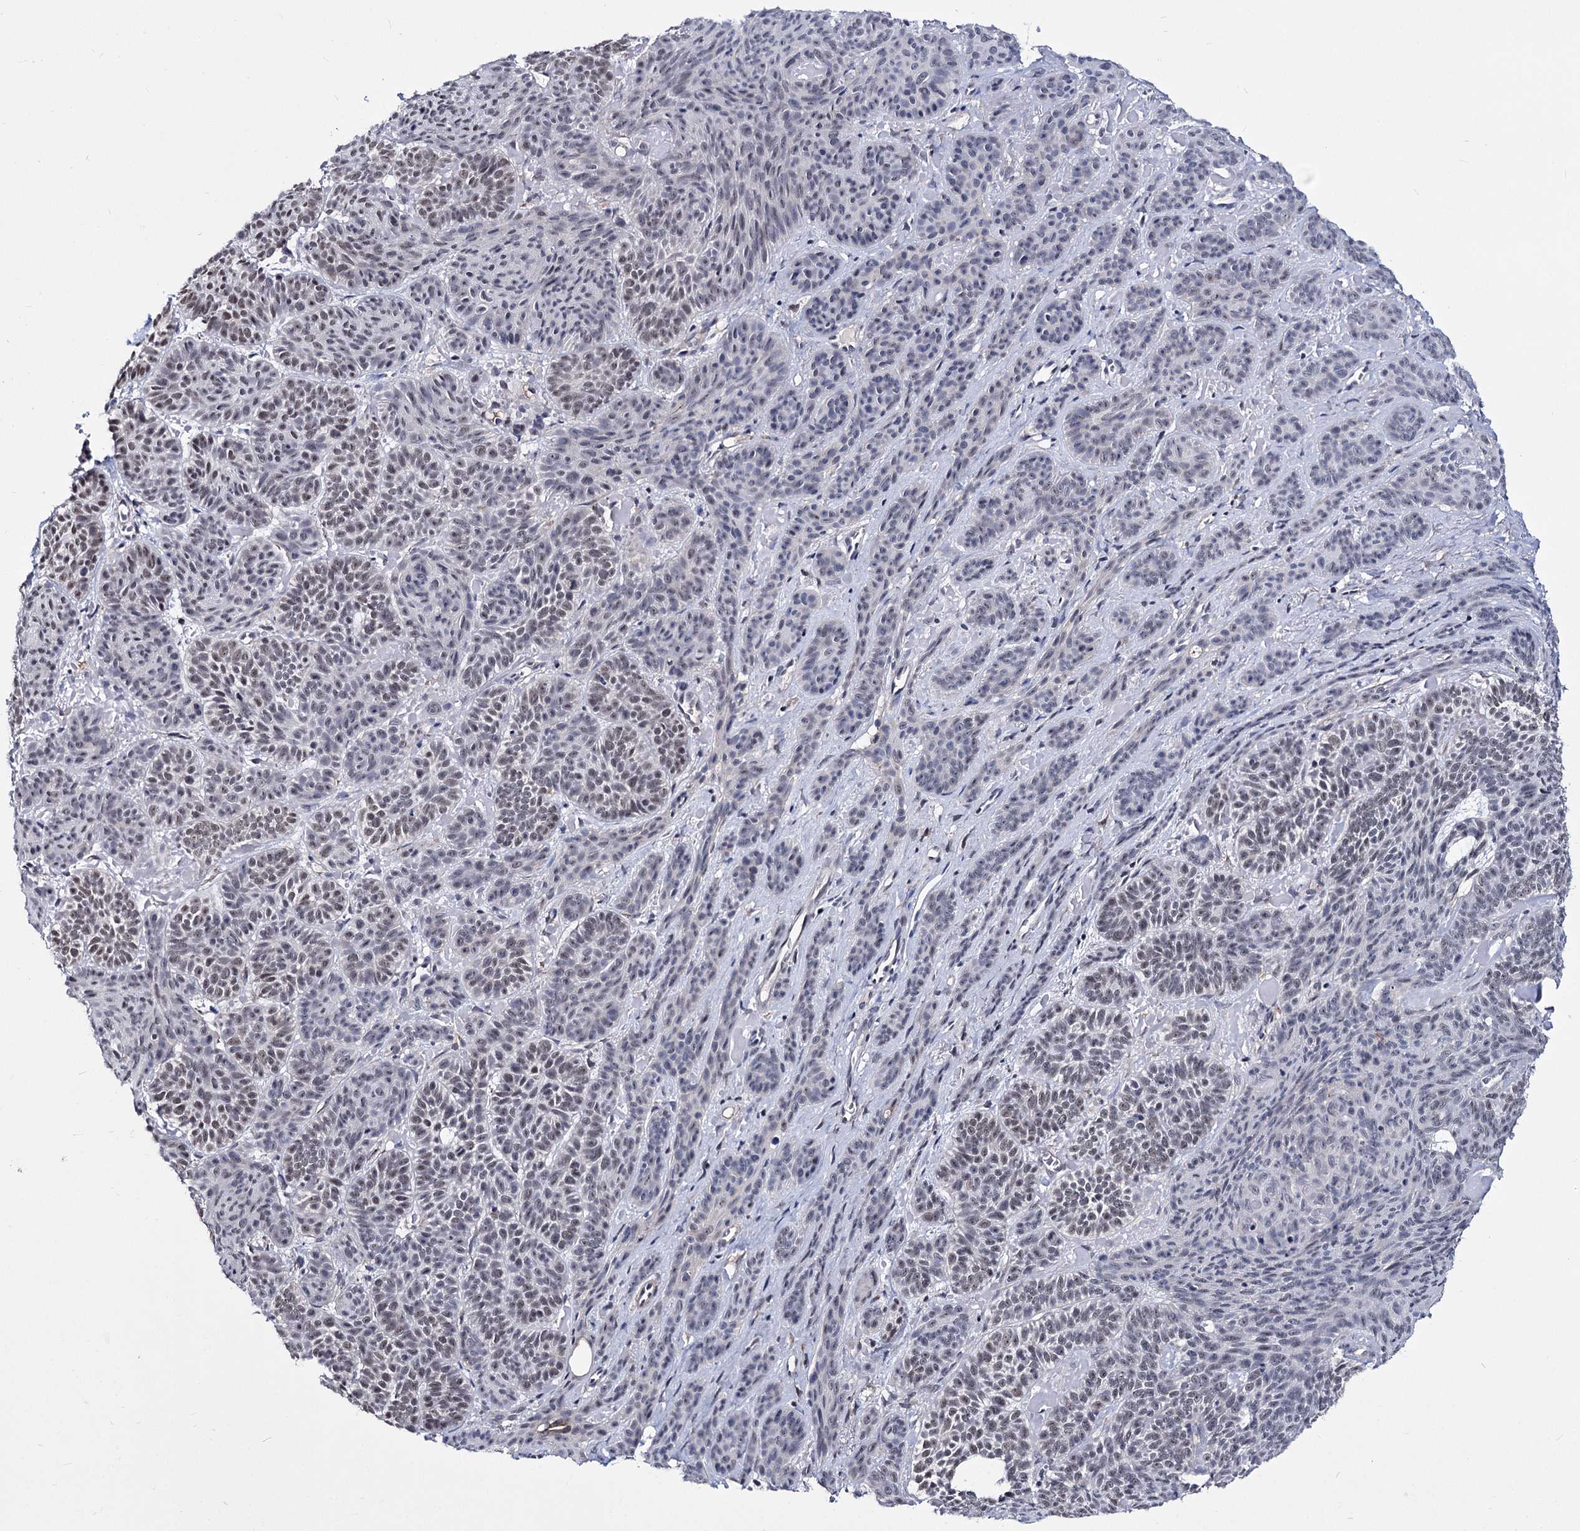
{"staining": {"intensity": "weak", "quantity": "<25%", "location": "nuclear"}, "tissue": "skin cancer", "cell_type": "Tumor cells", "image_type": "cancer", "snomed": [{"axis": "morphology", "description": "Basal cell carcinoma"}, {"axis": "topography", "description": "Skin"}], "caption": "Immunohistochemical staining of human skin cancer (basal cell carcinoma) reveals no significant staining in tumor cells. The staining is performed using DAB brown chromogen with nuclei counter-stained in using hematoxylin.", "gene": "PPRC1", "patient": {"sex": "male", "age": 85}}